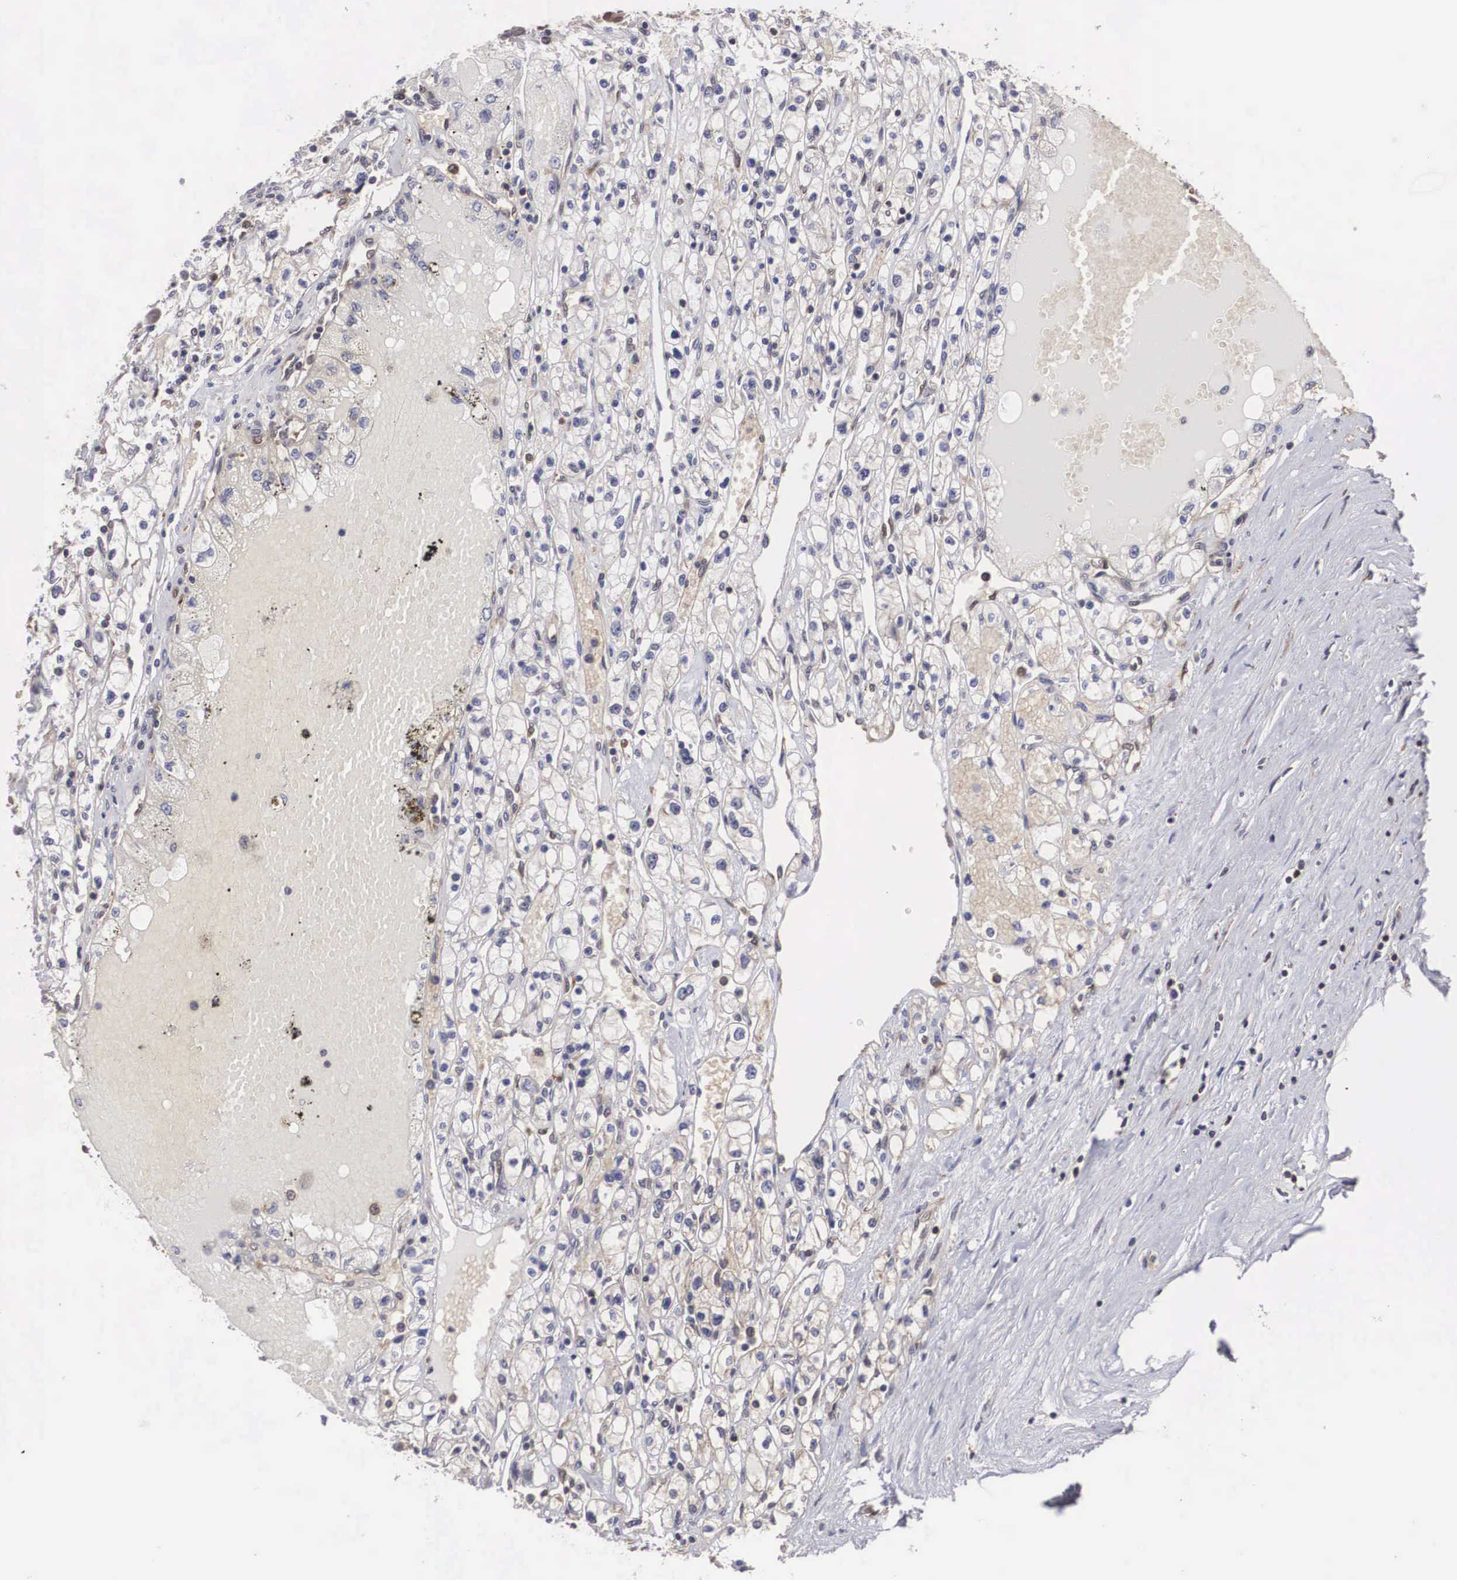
{"staining": {"intensity": "negative", "quantity": "none", "location": "none"}, "tissue": "renal cancer", "cell_type": "Tumor cells", "image_type": "cancer", "snomed": [{"axis": "morphology", "description": "Adenocarcinoma, NOS"}, {"axis": "topography", "description": "Kidney"}], "caption": "The IHC photomicrograph has no significant expression in tumor cells of renal cancer tissue.", "gene": "ADSL", "patient": {"sex": "male", "age": 56}}